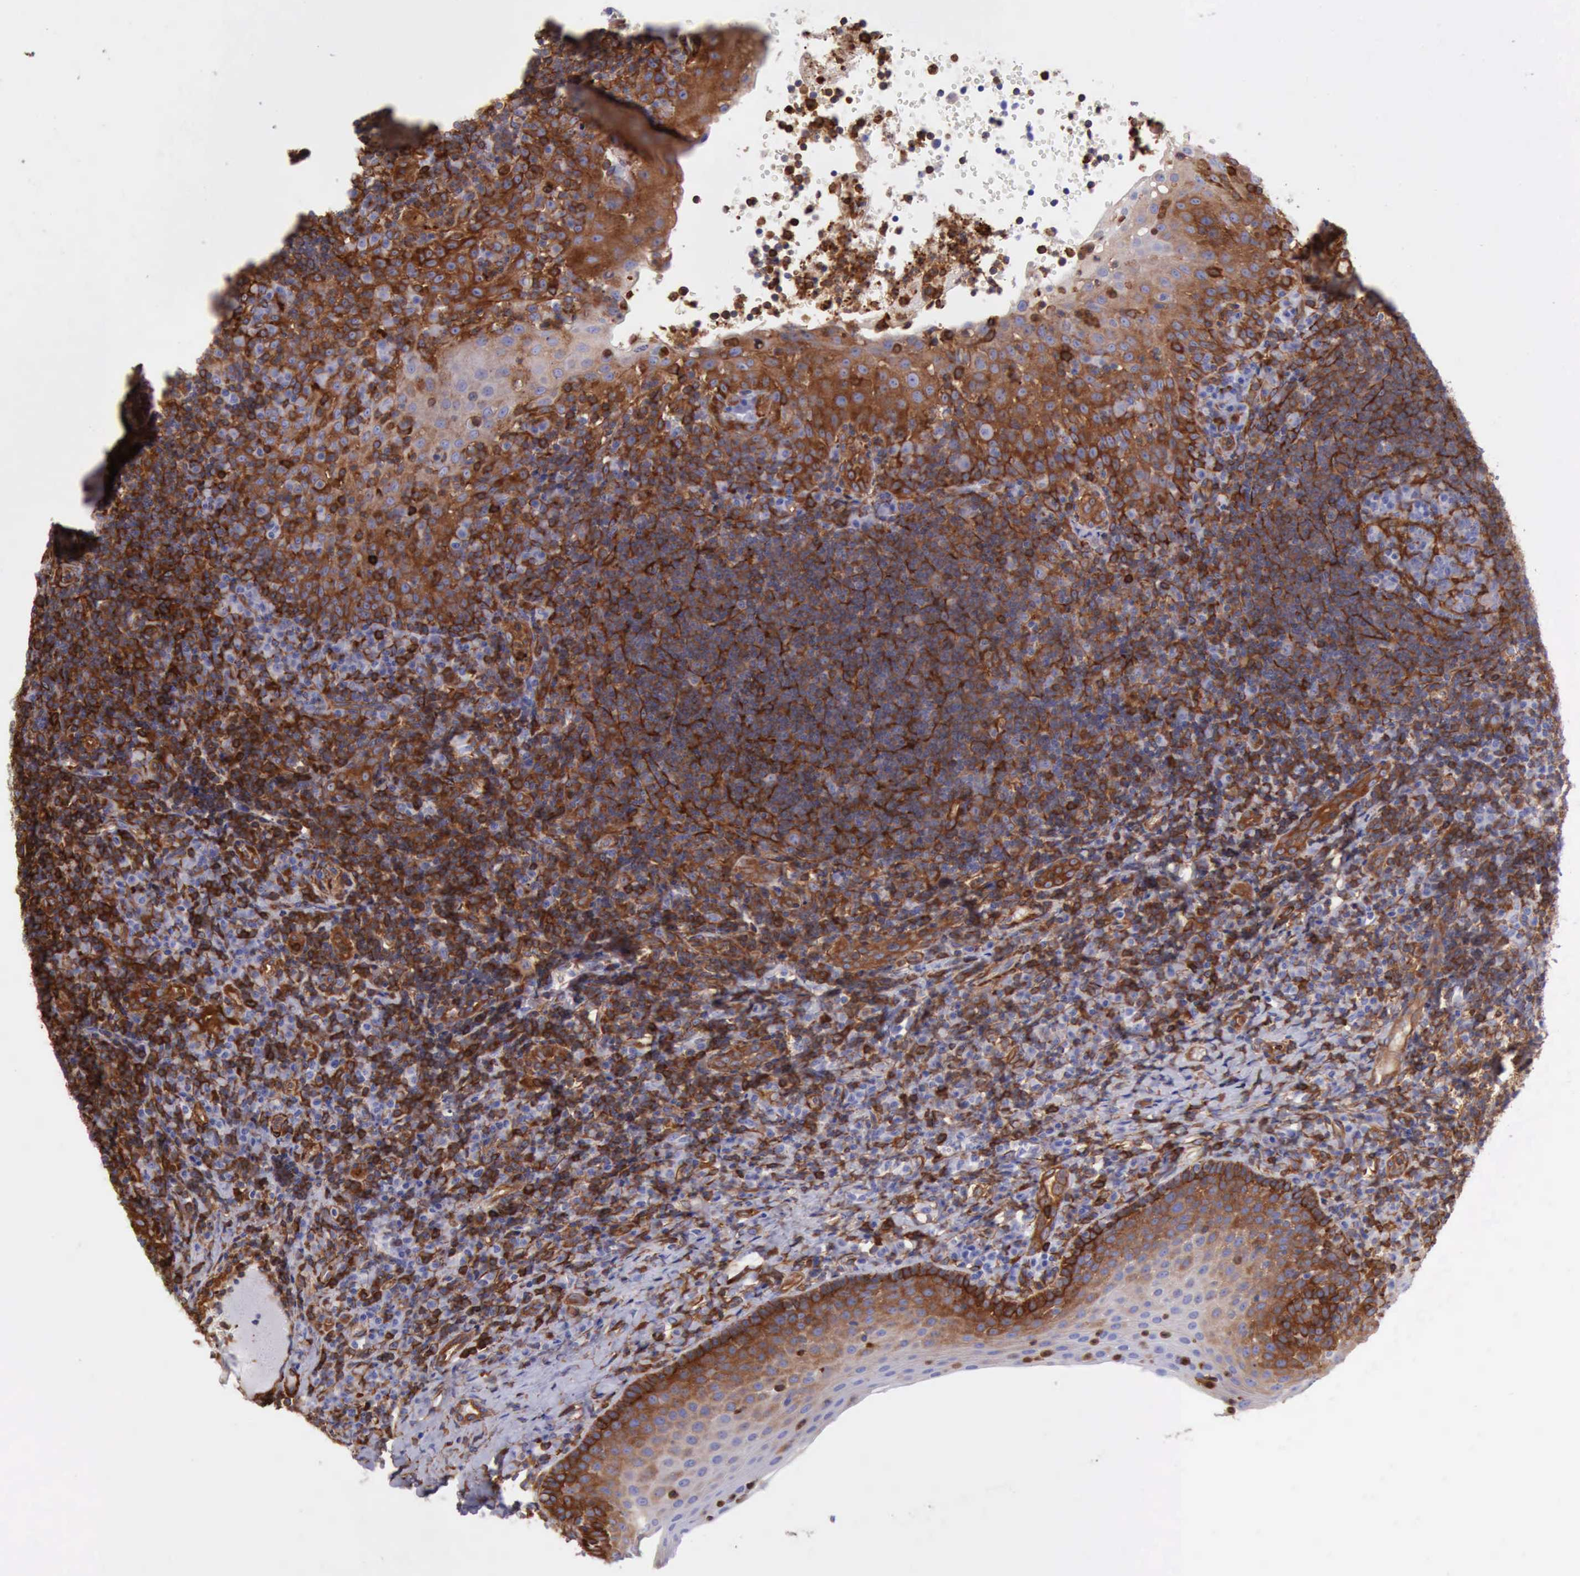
{"staining": {"intensity": "negative", "quantity": "none", "location": "none"}, "tissue": "tonsil", "cell_type": "Germinal center cells", "image_type": "normal", "snomed": [{"axis": "morphology", "description": "Normal tissue, NOS"}, {"axis": "topography", "description": "Tonsil"}], "caption": "Protein analysis of unremarkable tonsil demonstrates no significant expression in germinal center cells. (DAB immunohistochemistry (IHC), high magnification).", "gene": "FLNA", "patient": {"sex": "female", "age": 40}}